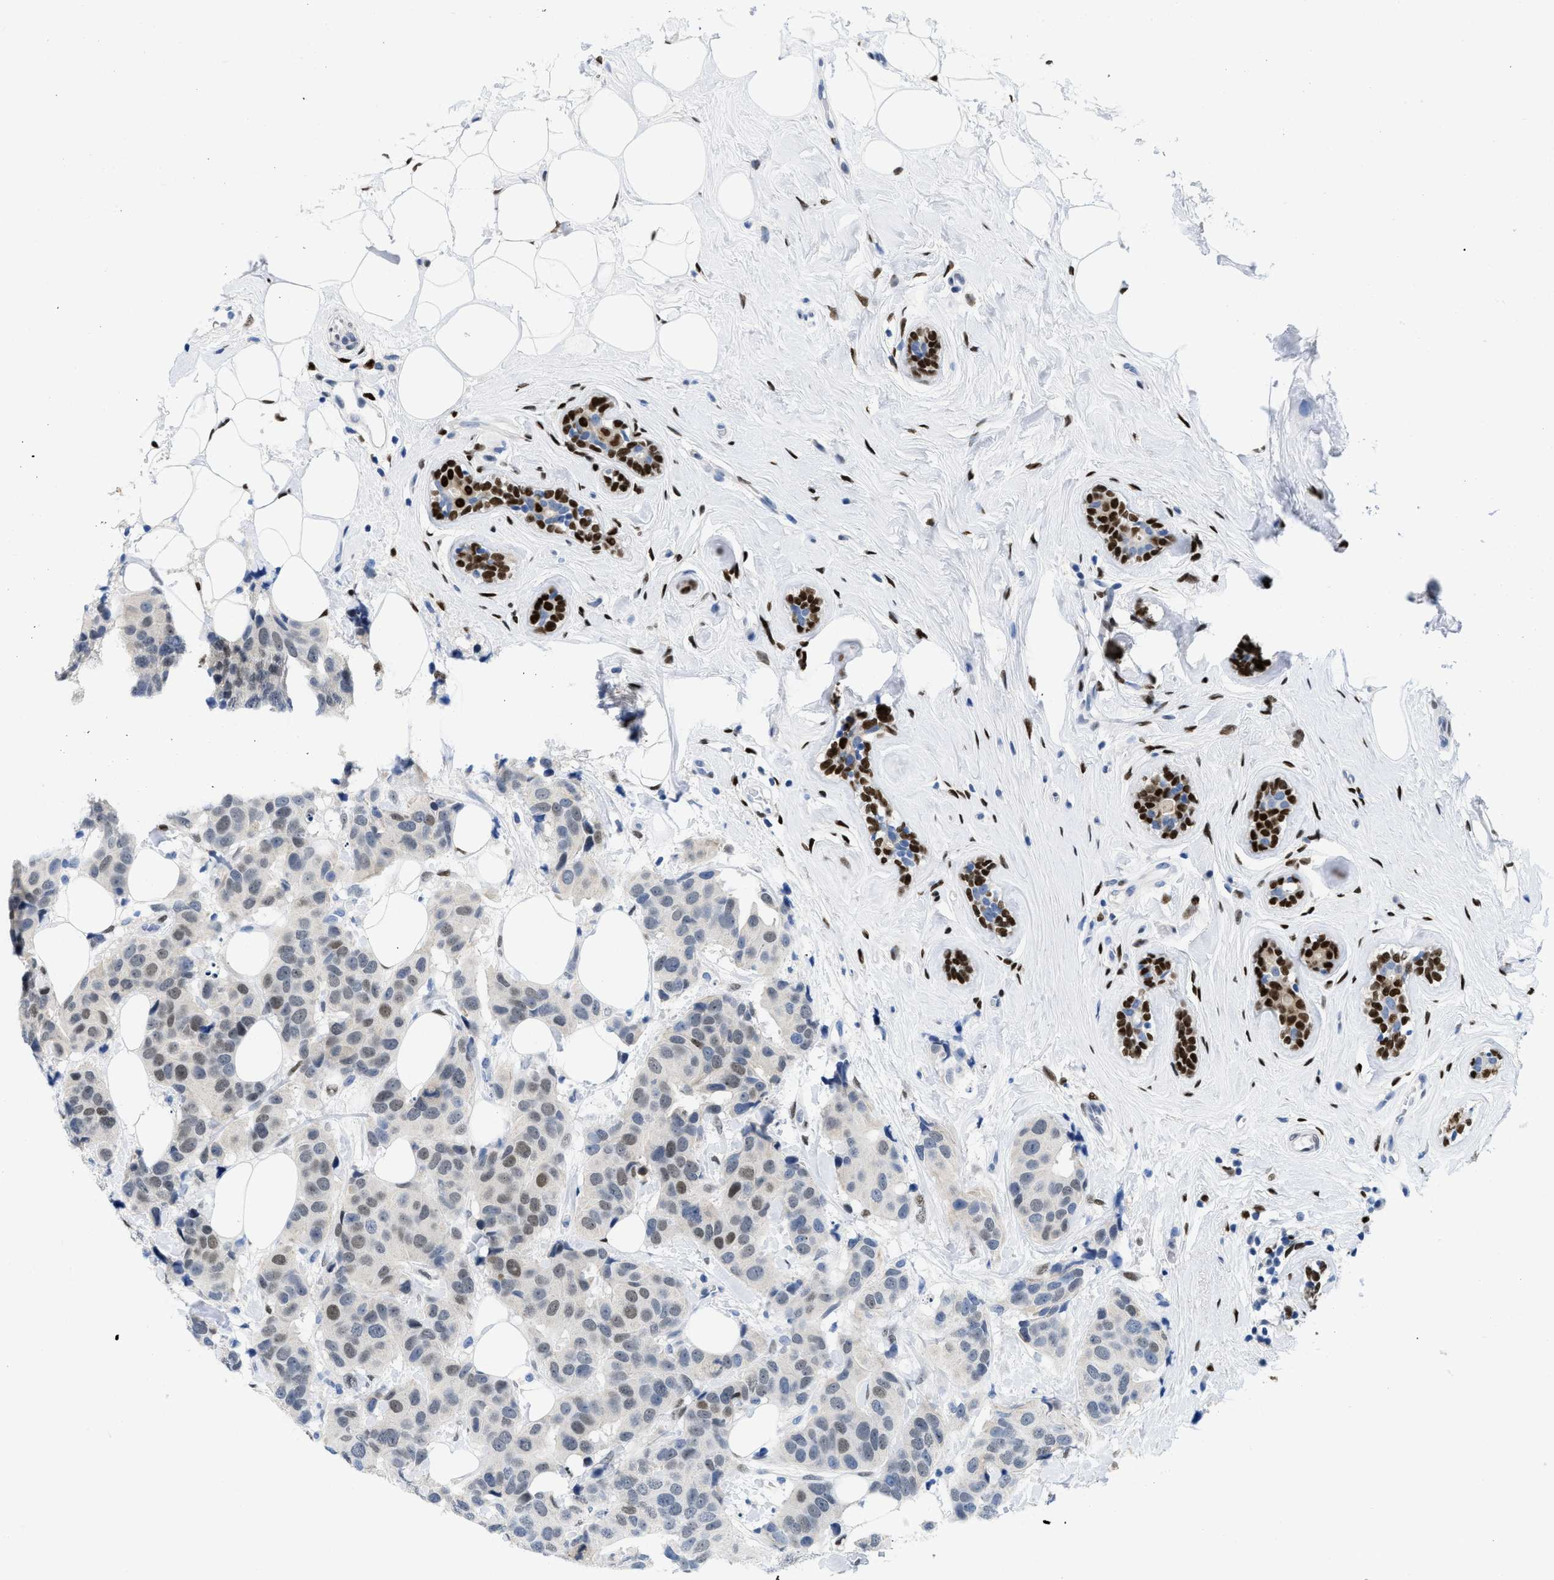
{"staining": {"intensity": "weak", "quantity": "25%-75%", "location": "nuclear"}, "tissue": "breast cancer", "cell_type": "Tumor cells", "image_type": "cancer", "snomed": [{"axis": "morphology", "description": "Normal tissue, NOS"}, {"axis": "morphology", "description": "Duct carcinoma"}, {"axis": "topography", "description": "Breast"}], "caption": "This micrograph demonstrates immunohistochemistry (IHC) staining of breast cancer (invasive ductal carcinoma), with low weak nuclear staining in about 25%-75% of tumor cells.", "gene": "NFIX", "patient": {"sex": "female", "age": 39}}